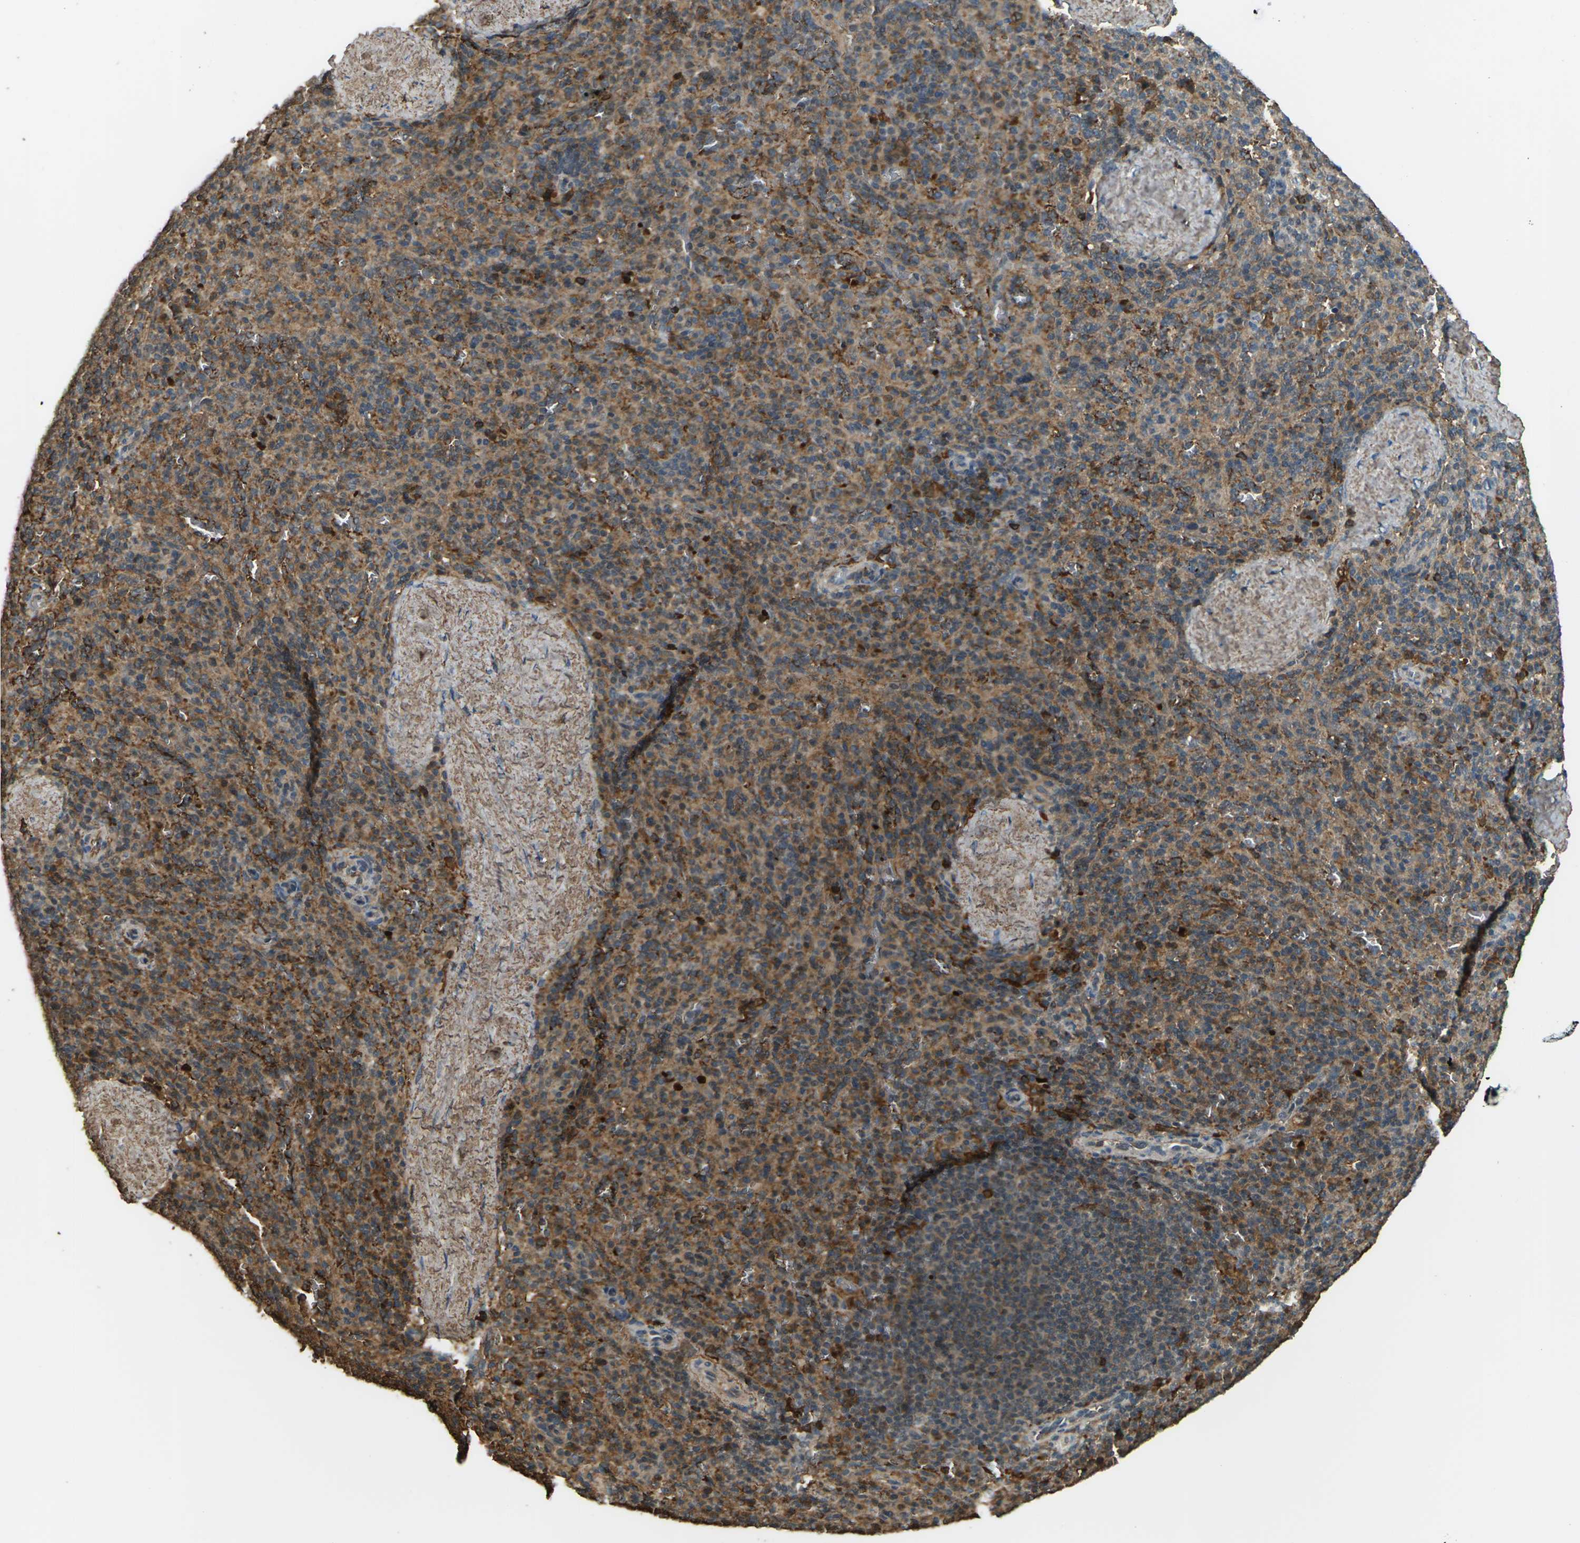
{"staining": {"intensity": "moderate", "quantity": ">75%", "location": "cytoplasmic/membranous"}, "tissue": "spleen", "cell_type": "Cells in red pulp", "image_type": "normal", "snomed": [{"axis": "morphology", "description": "Normal tissue, NOS"}, {"axis": "topography", "description": "Spleen"}], "caption": "The photomicrograph reveals staining of normal spleen, revealing moderate cytoplasmic/membranous protein staining (brown color) within cells in red pulp.", "gene": "CYP1B1", "patient": {"sex": "male", "age": 36}}